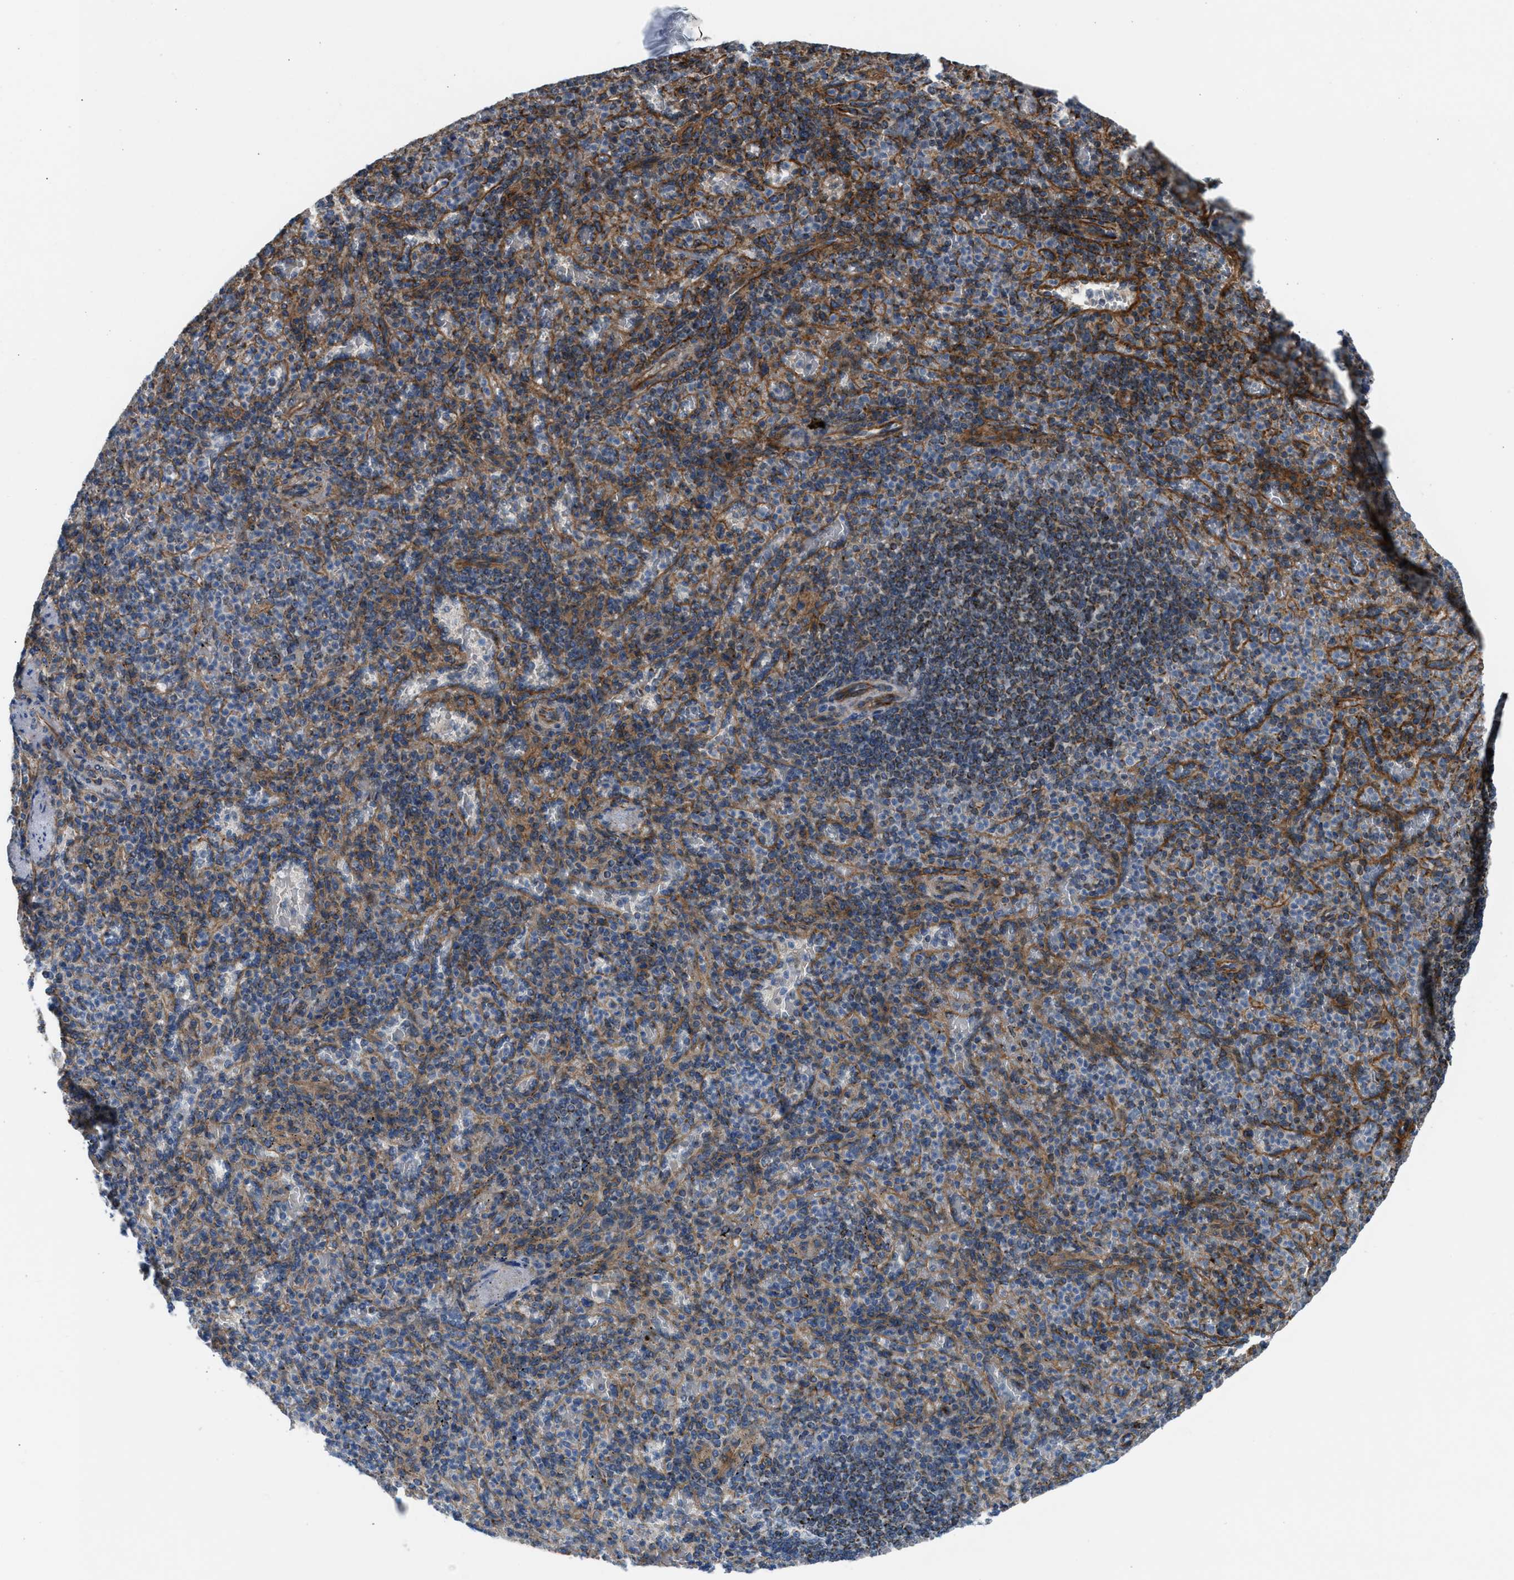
{"staining": {"intensity": "moderate", "quantity": "25%-75%", "location": "cytoplasmic/membranous"}, "tissue": "spleen", "cell_type": "Cells in red pulp", "image_type": "normal", "snomed": [{"axis": "morphology", "description": "Normal tissue, NOS"}, {"axis": "topography", "description": "Spleen"}], "caption": "A photomicrograph of human spleen stained for a protein shows moderate cytoplasmic/membranous brown staining in cells in red pulp. (DAB = brown stain, brightfield microscopy at high magnification).", "gene": "SLC10A3", "patient": {"sex": "female", "age": 74}}